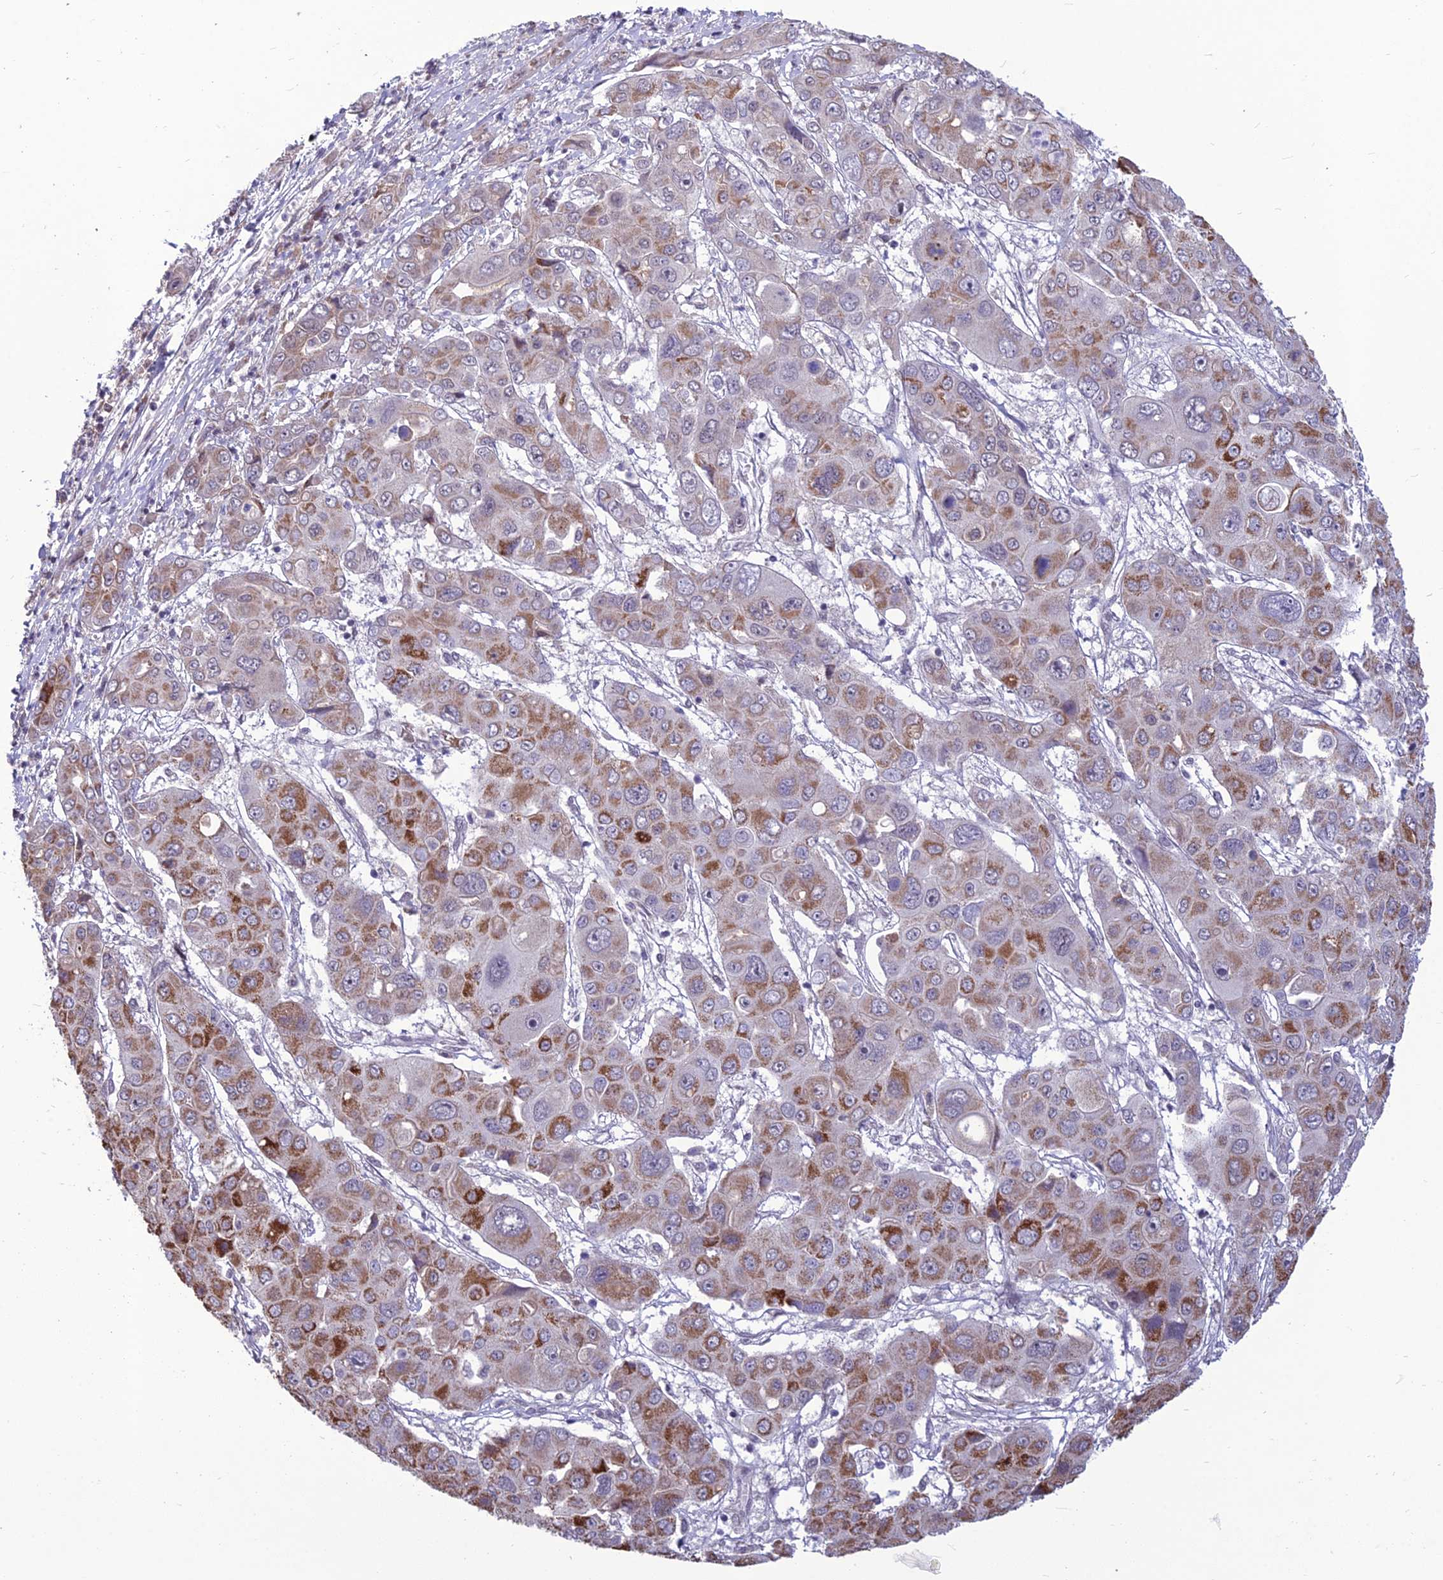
{"staining": {"intensity": "moderate", "quantity": "25%-75%", "location": "cytoplasmic/membranous"}, "tissue": "liver cancer", "cell_type": "Tumor cells", "image_type": "cancer", "snomed": [{"axis": "morphology", "description": "Cholangiocarcinoma"}, {"axis": "topography", "description": "Liver"}], "caption": "Cholangiocarcinoma (liver) stained with immunohistochemistry demonstrates moderate cytoplasmic/membranous positivity in approximately 25%-75% of tumor cells. (IHC, brightfield microscopy, high magnification).", "gene": "FBRS", "patient": {"sex": "male", "age": 67}}